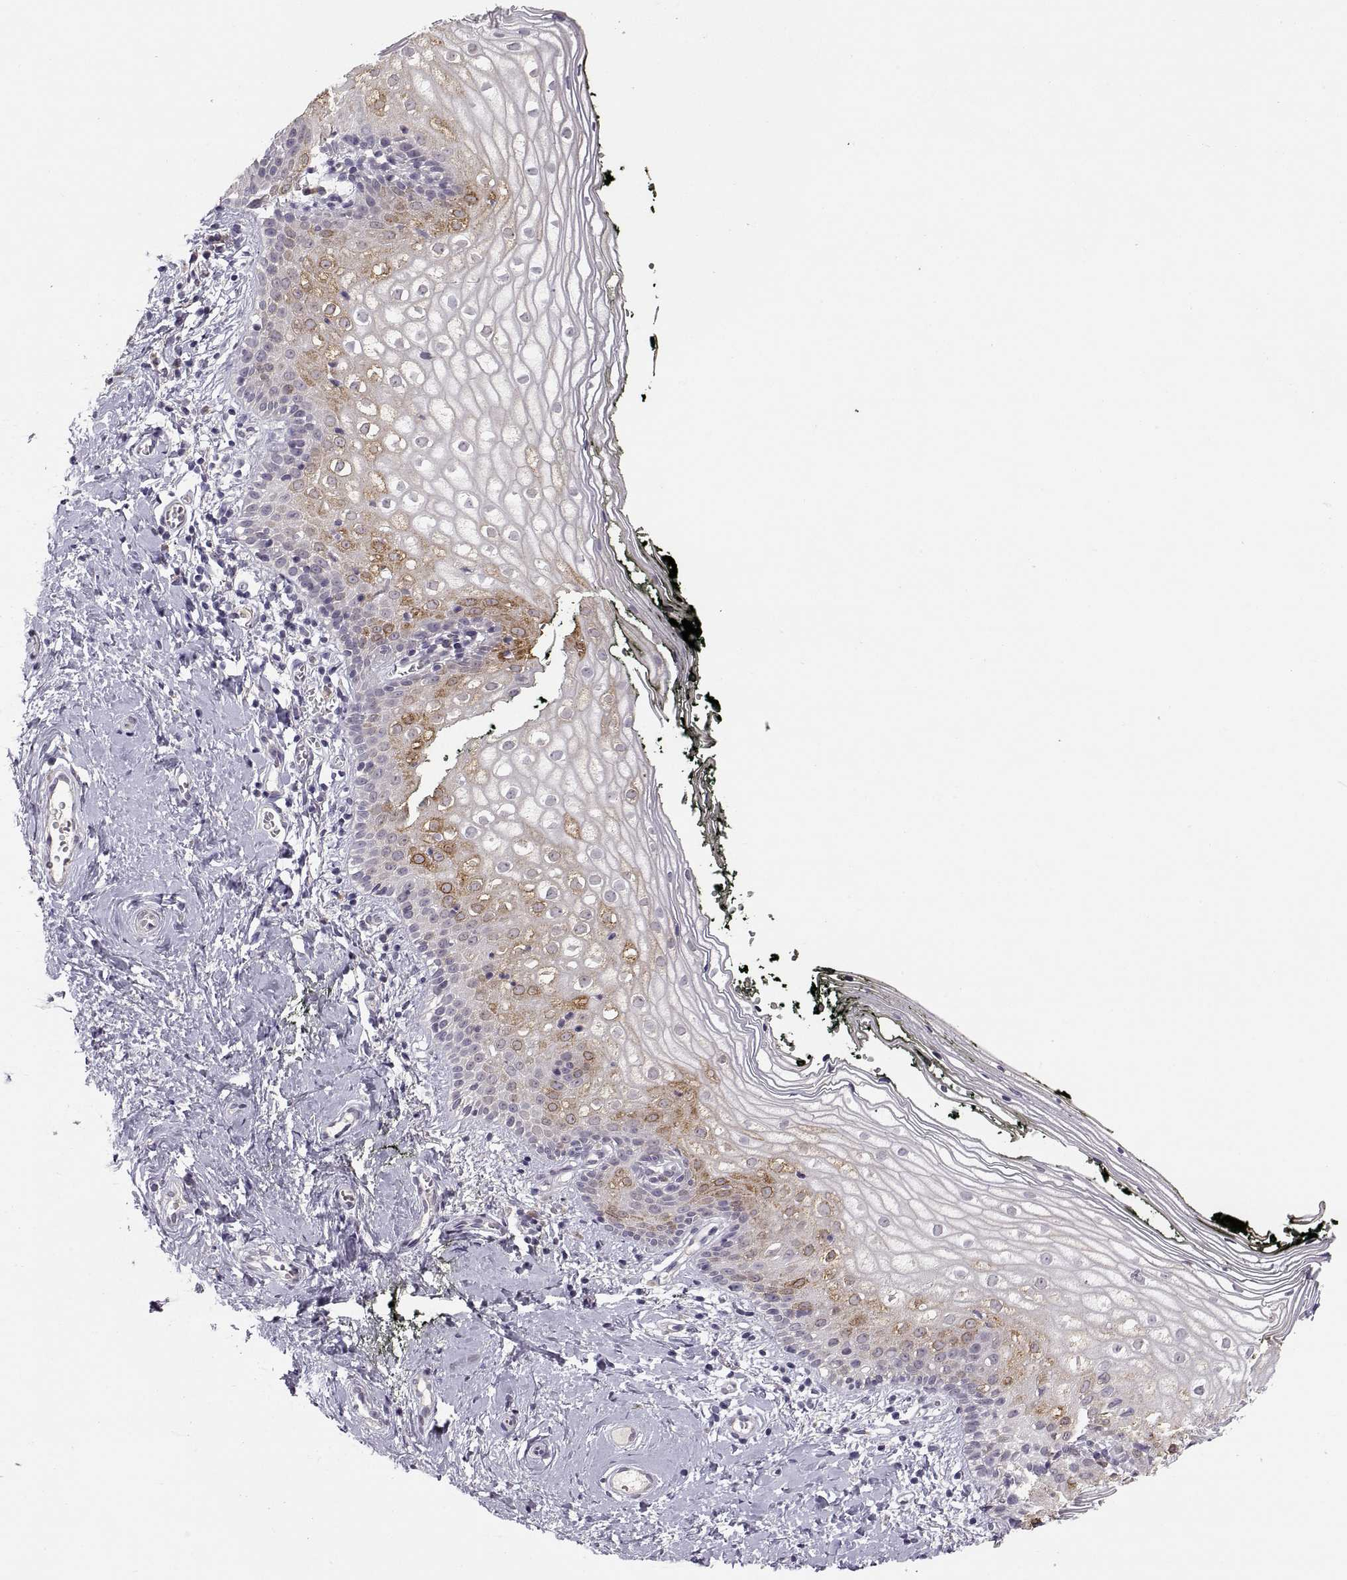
{"staining": {"intensity": "moderate", "quantity": "<25%", "location": "cytoplasmic/membranous"}, "tissue": "vagina", "cell_type": "Squamous epithelial cells", "image_type": "normal", "snomed": [{"axis": "morphology", "description": "Normal tissue, NOS"}, {"axis": "topography", "description": "Vagina"}], "caption": "Protein expression by immunohistochemistry (IHC) demonstrates moderate cytoplasmic/membranous staining in approximately <25% of squamous epithelial cells in normal vagina.", "gene": "HMGCR", "patient": {"sex": "female", "age": 47}}